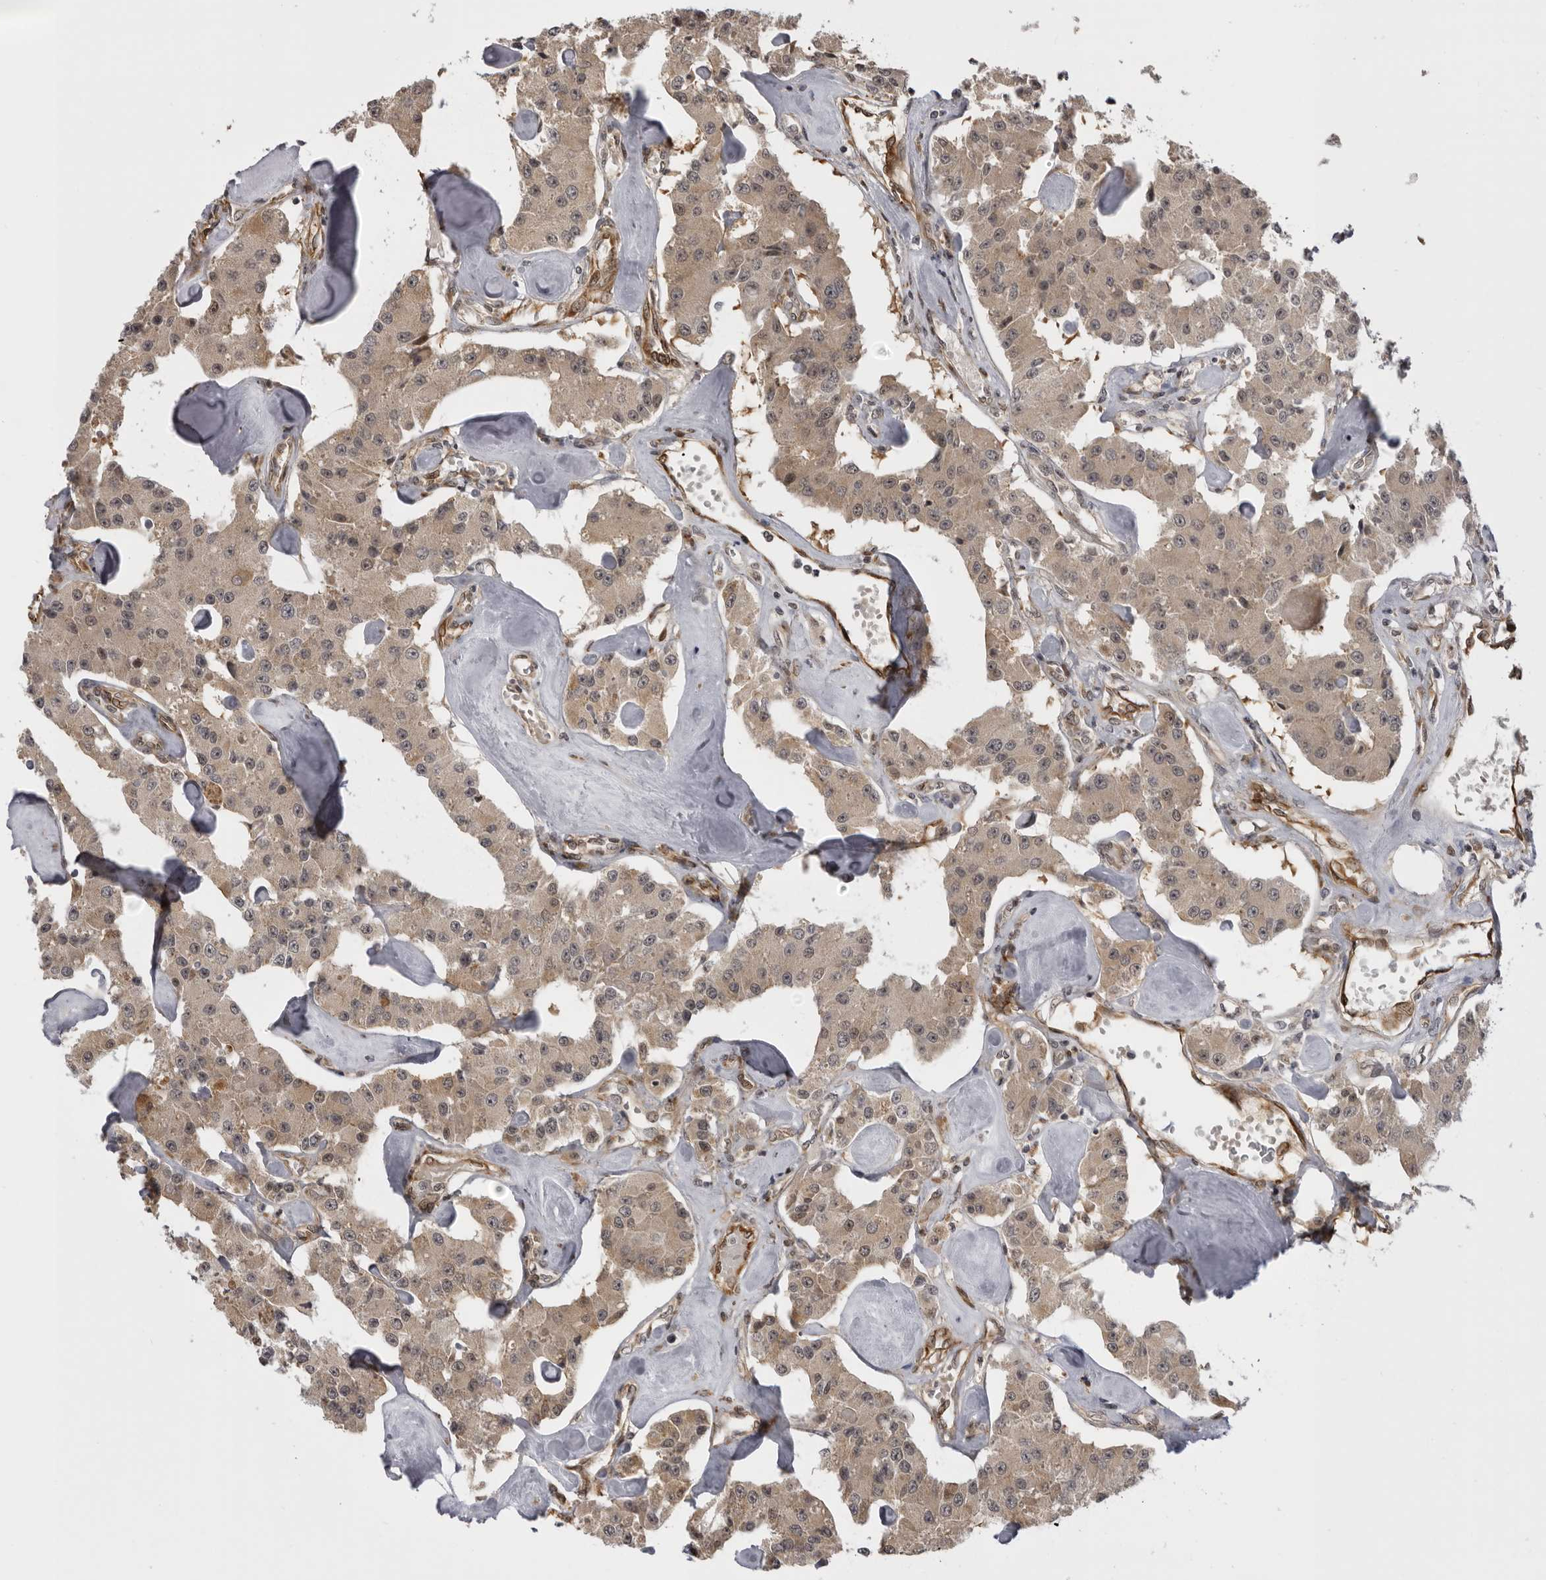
{"staining": {"intensity": "moderate", "quantity": ">75%", "location": "cytoplasmic/membranous"}, "tissue": "carcinoid", "cell_type": "Tumor cells", "image_type": "cancer", "snomed": [{"axis": "morphology", "description": "Carcinoid, malignant, NOS"}, {"axis": "topography", "description": "Pancreas"}], "caption": "This micrograph shows carcinoid stained with immunohistochemistry (IHC) to label a protein in brown. The cytoplasmic/membranous of tumor cells show moderate positivity for the protein. Nuclei are counter-stained blue.", "gene": "DNAH14", "patient": {"sex": "male", "age": 41}}